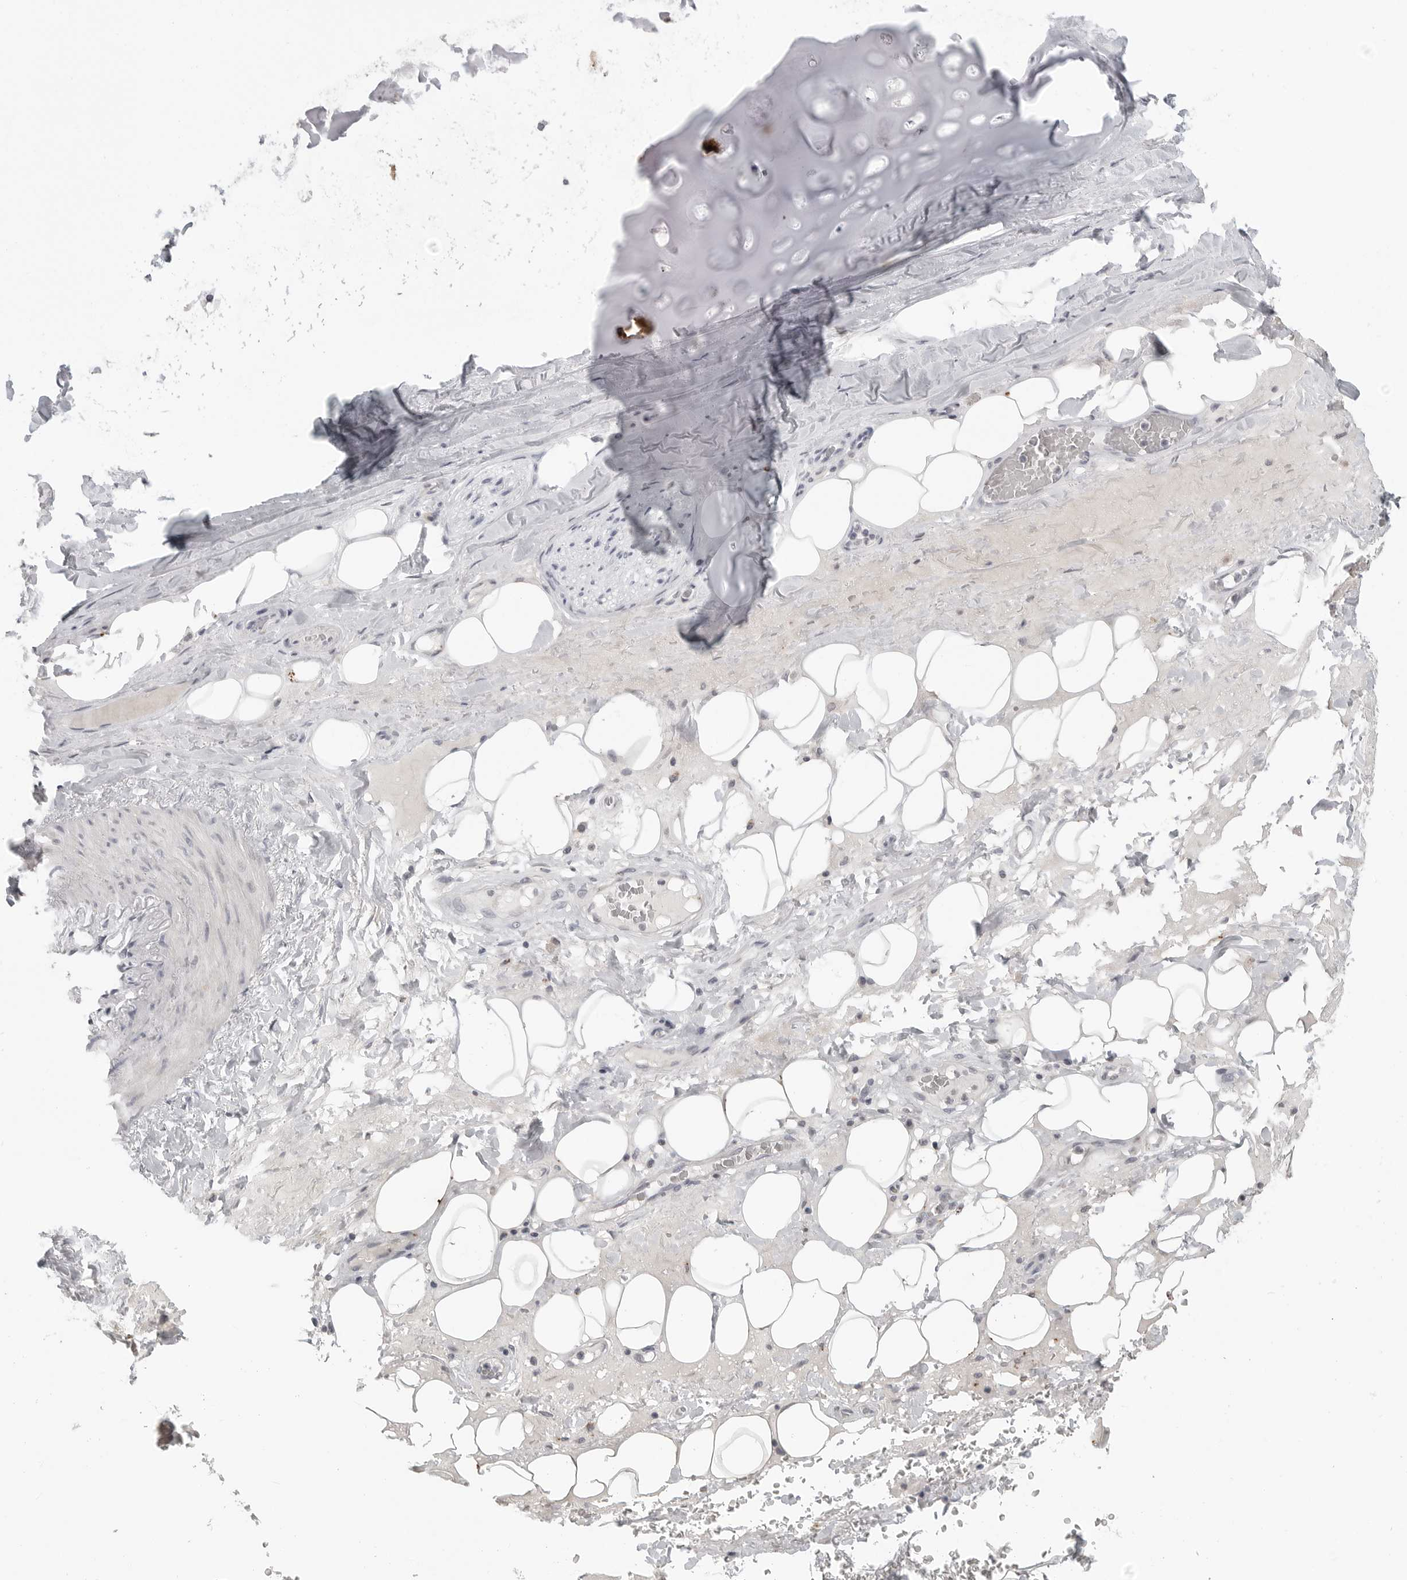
{"staining": {"intensity": "negative", "quantity": "none", "location": "none"}, "tissue": "adipose tissue", "cell_type": "Adipocytes", "image_type": "normal", "snomed": [{"axis": "morphology", "description": "Normal tissue, NOS"}, {"axis": "topography", "description": "Cartilage tissue"}], "caption": "Normal adipose tissue was stained to show a protein in brown. There is no significant staining in adipocytes. Brightfield microscopy of immunohistochemistry (IHC) stained with DAB (3,3'-diaminobenzidine) (brown) and hematoxylin (blue), captured at high magnification.", "gene": "PRSS1", "patient": {"sex": "female", "age": 63}}